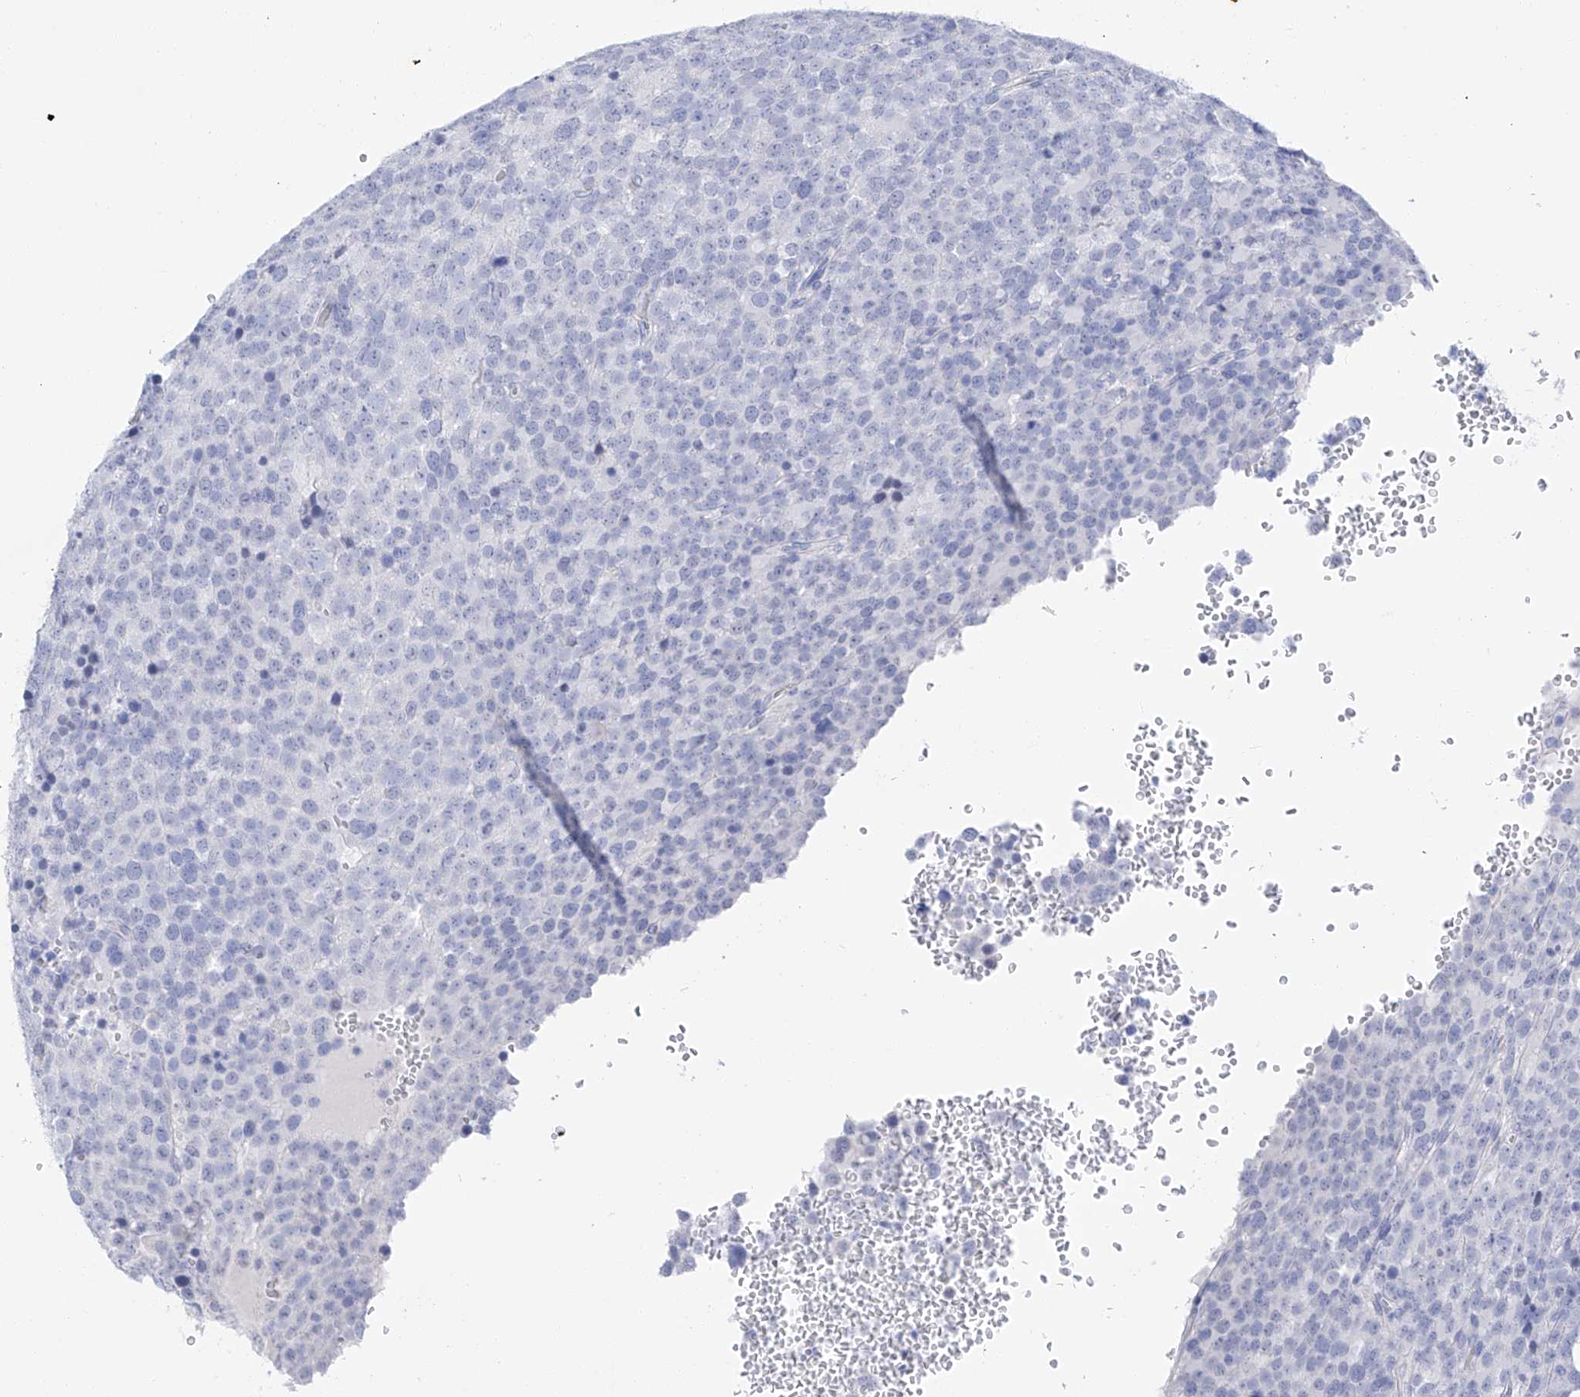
{"staining": {"intensity": "negative", "quantity": "none", "location": "none"}, "tissue": "testis cancer", "cell_type": "Tumor cells", "image_type": "cancer", "snomed": [{"axis": "morphology", "description": "Seminoma, NOS"}, {"axis": "topography", "description": "Testis"}], "caption": "This is an immunohistochemistry photomicrograph of human seminoma (testis). There is no staining in tumor cells.", "gene": "FLG", "patient": {"sex": "male", "age": 71}}